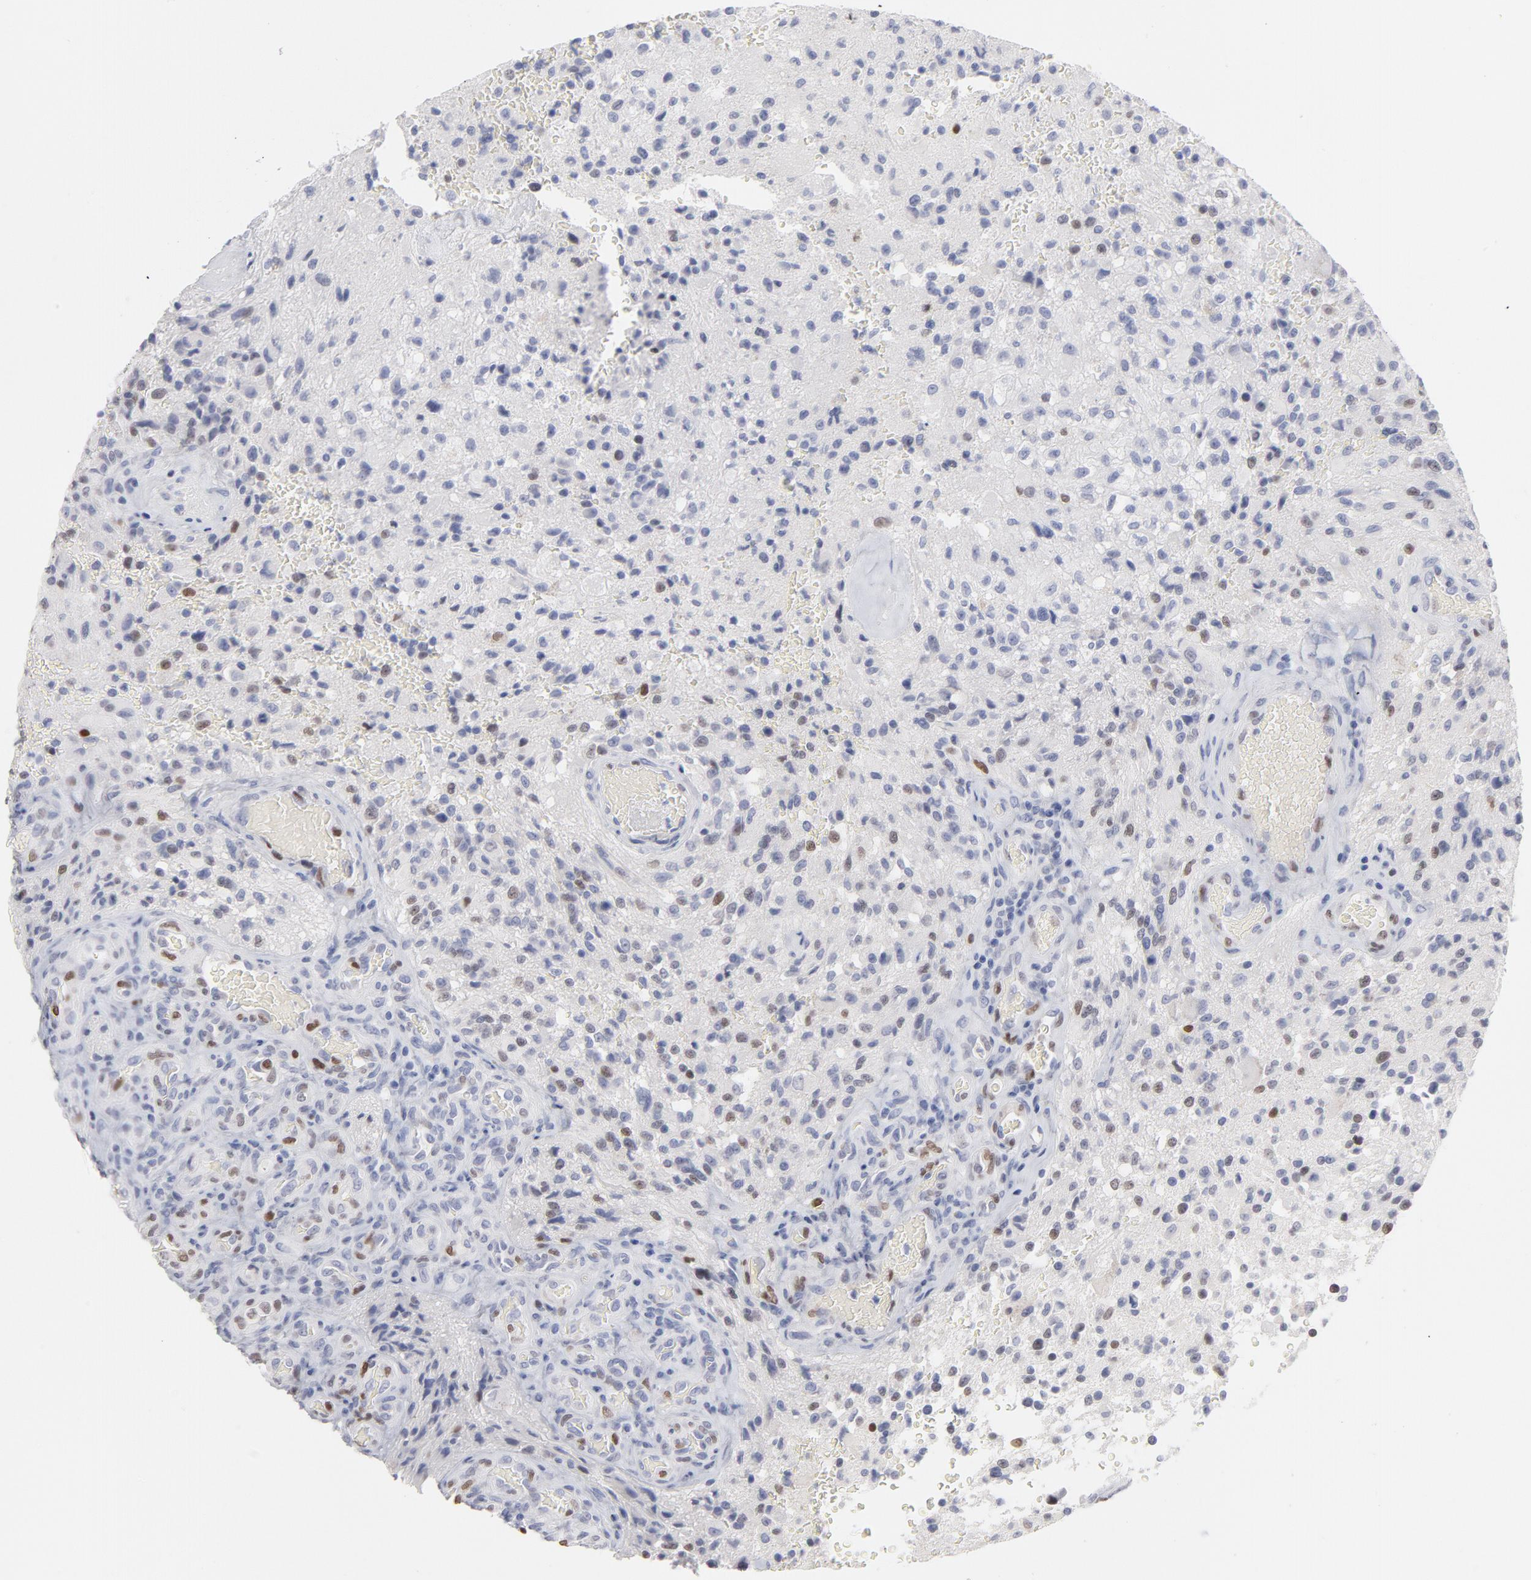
{"staining": {"intensity": "strong", "quantity": "<25%", "location": "nuclear"}, "tissue": "glioma", "cell_type": "Tumor cells", "image_type": "cancer", "snomed": [{"axis": "morphology", "description": "Normal tissue, NOS"}, {"axis": "morphology", "description": "Glioma, malignant, High grade"}, {"axis": "topography", "description": "Cerebral cortex"}], "caption": "Malignant glioma (high-grade) tissue demonstrates strong nuclear expression in approximately <25% of tumor cells, visualized by immunohistochemistry. The protein is stained brown, and the nuclei are stained in blue (DAB IHC with brightfield microscopy, high magnification).", "gene": "MCM7", "patient": {"sex": "male", "age": 56}}